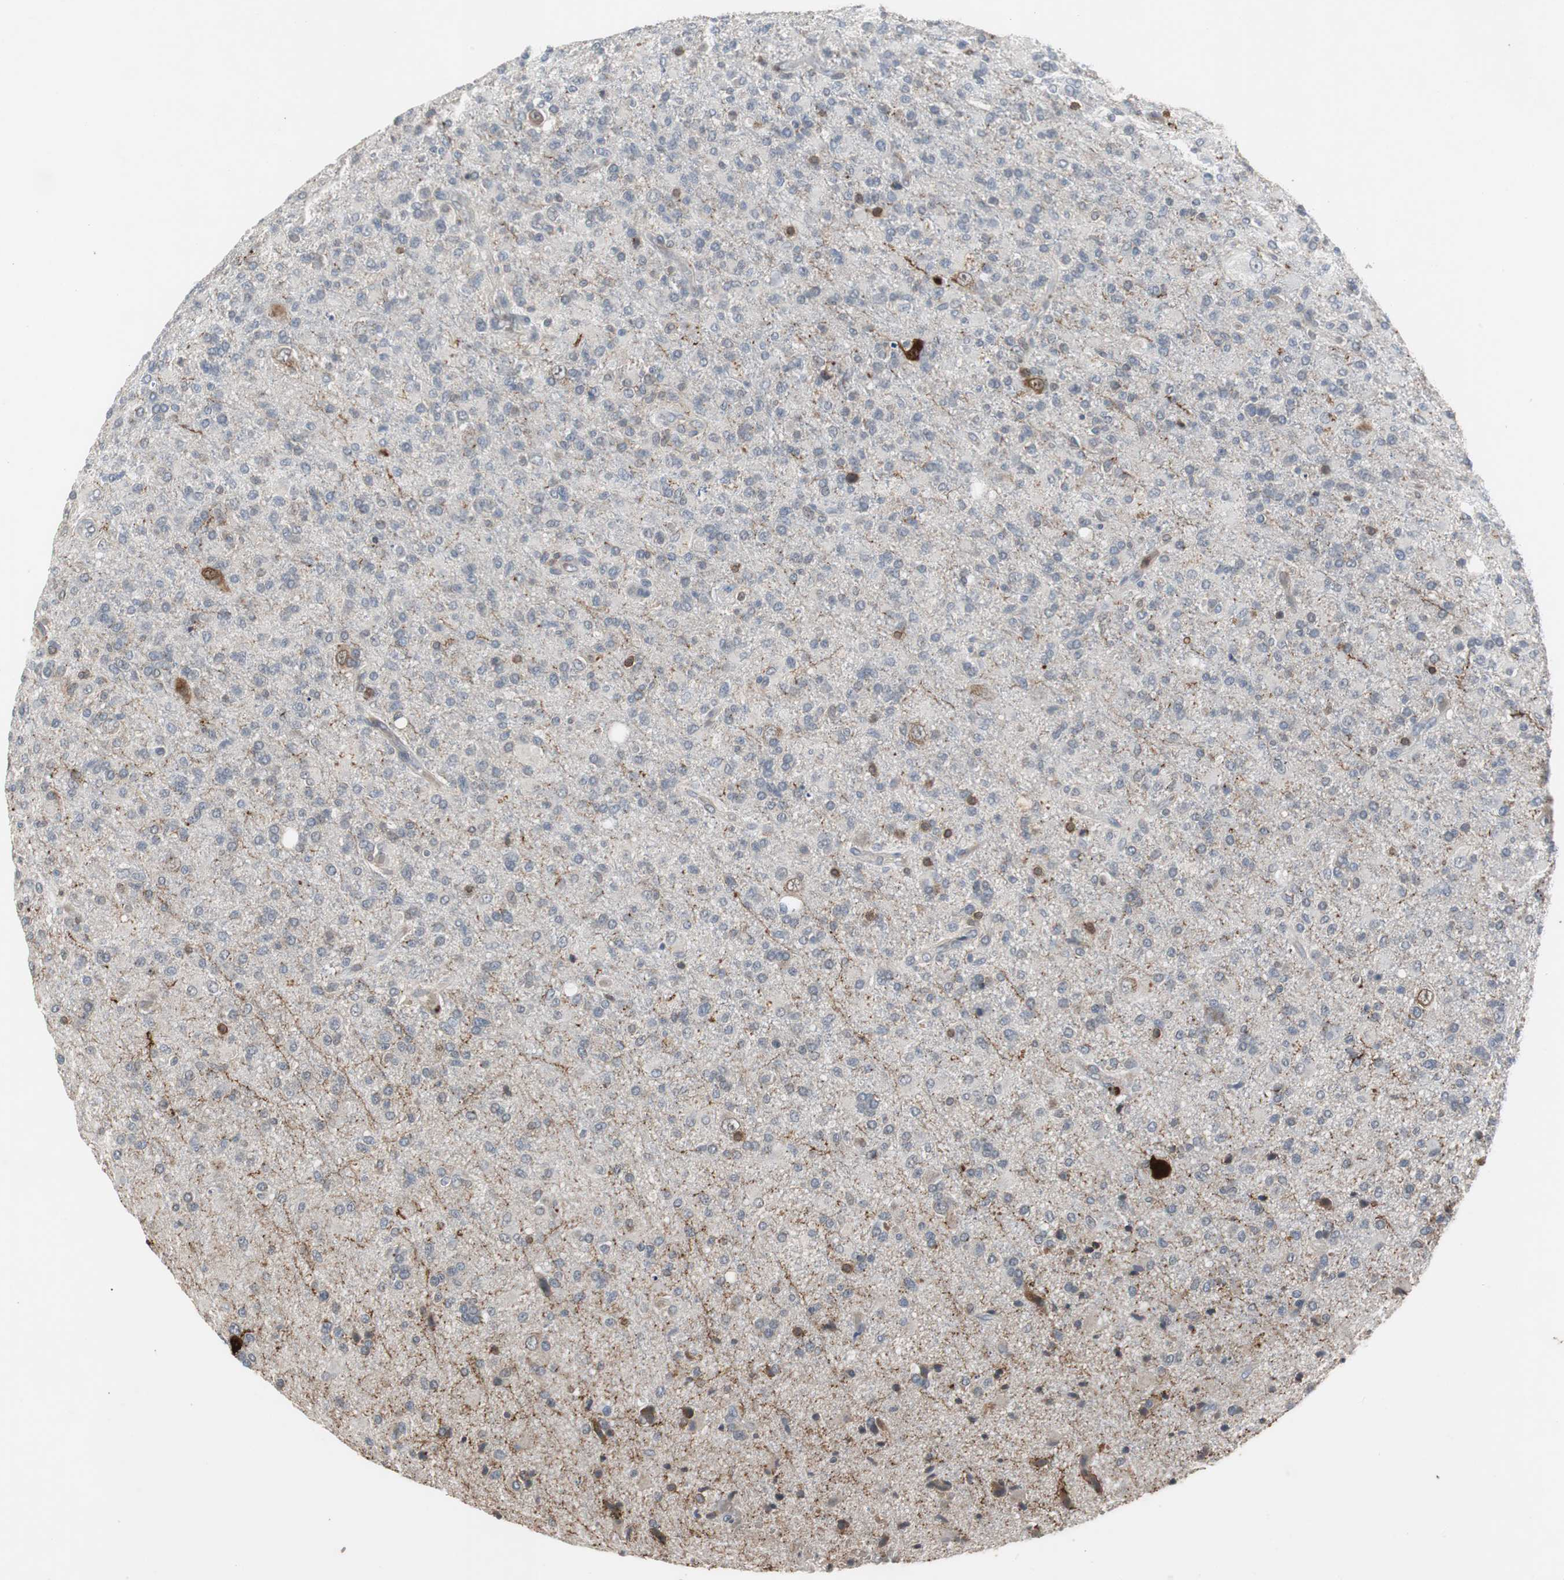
{"staining": {"intensity": "weak", "quantity": "<25%", "location": "cytoplasmic/membranous"}, "tissue": "glioma", "cell_type": "Tumor cells", "image_type": "cancer", "snomed": [{"axis": "morphology", "description": "Glioma, malignant, High grade"}, {"axis": "topography", "description": "Brain"}], "caption": "Protein analysis of glioma demonstrates no significant expression in tumor cells.", "gene": "CALB2", "patient": {"sex": "male", "age": 71}}